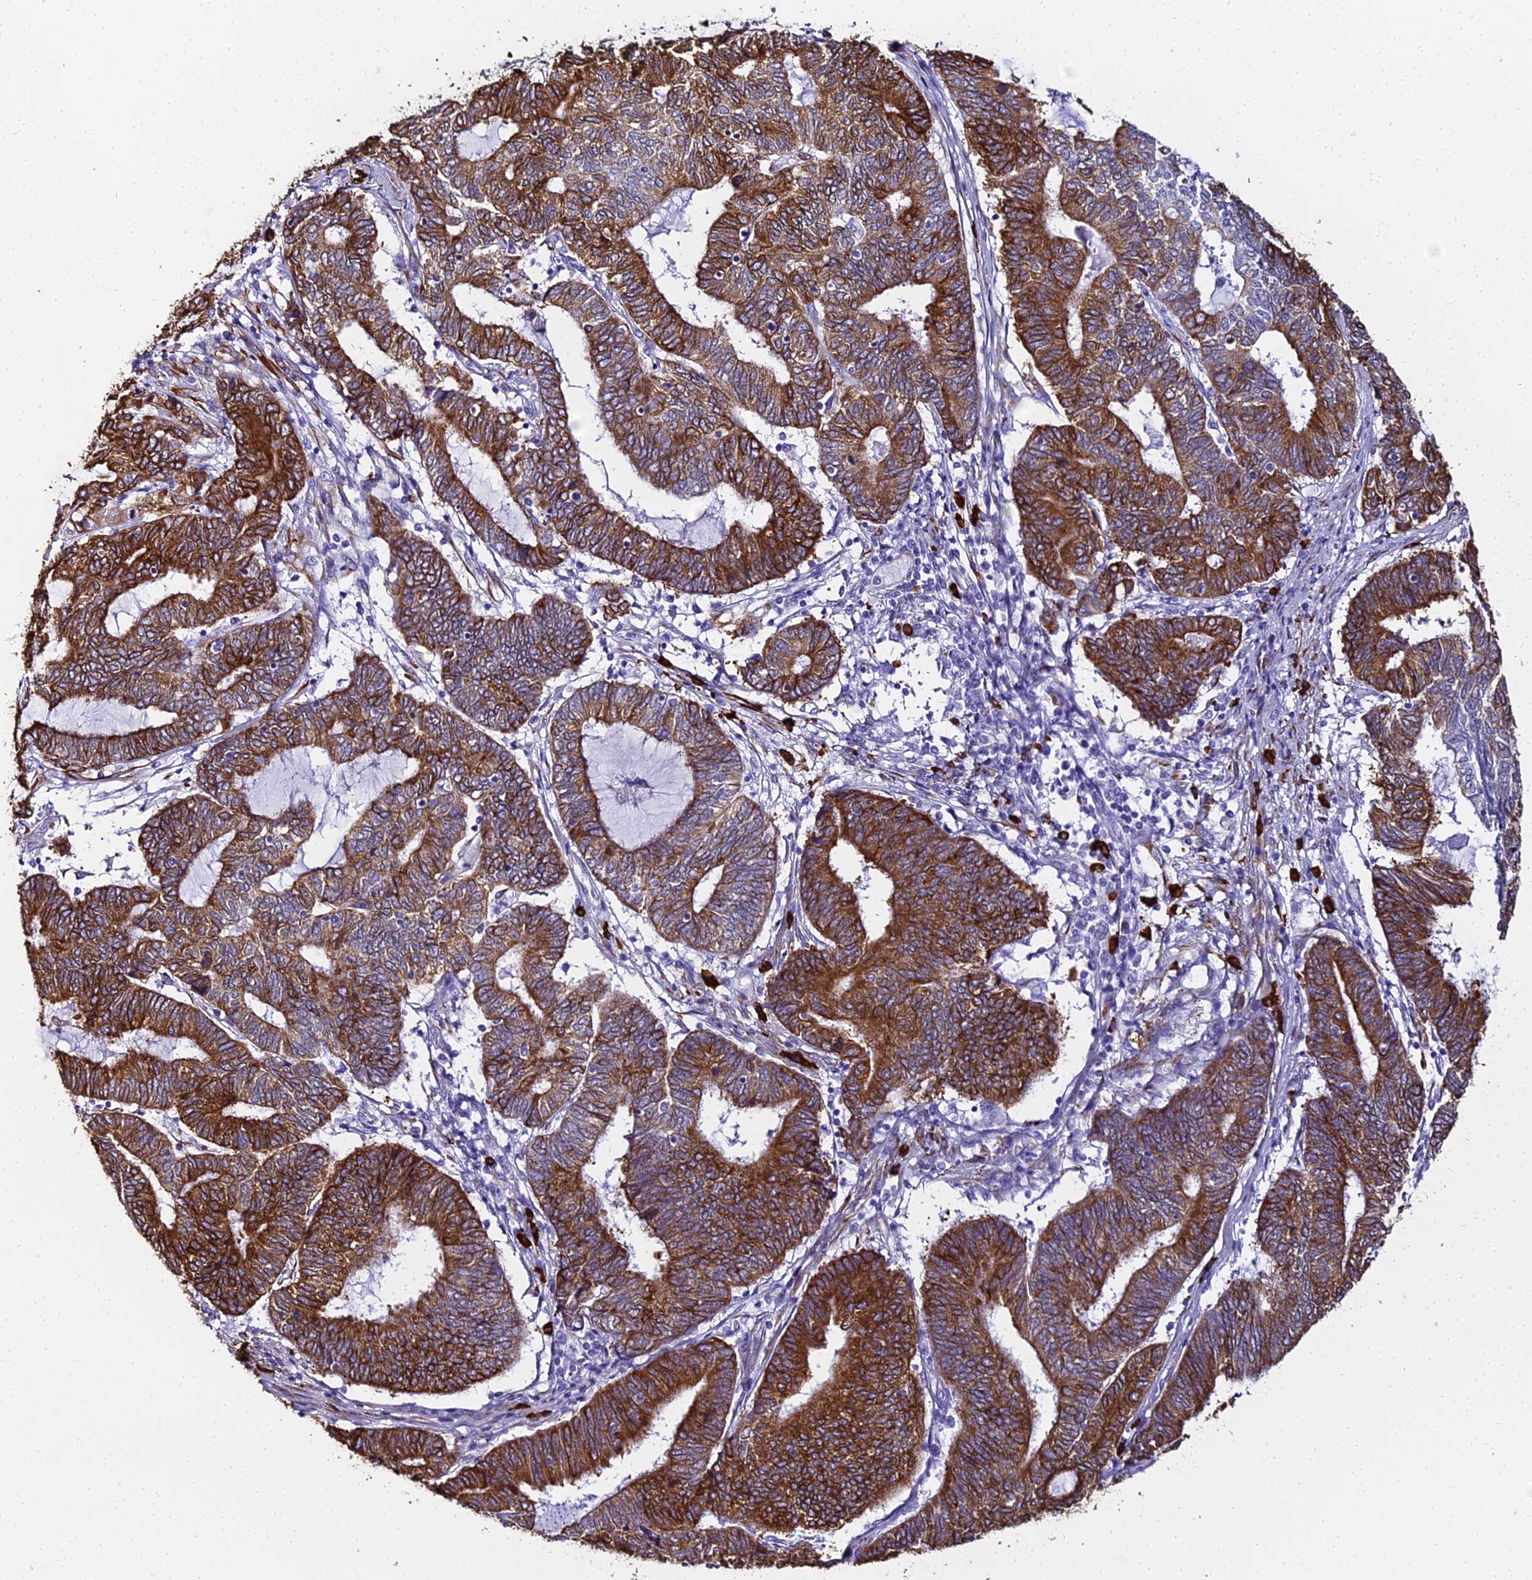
{"staining": {"intensity": "strong", "quantity": ">75%", "location": "cytoplasmic/membranous"}, "tissue": "endometrial cancer", "cell_type": "Tumor cells", "image_type": "cancer", "snomed": [{"axis": "morphology", "description": "Adenocarcinoma, NOS"}, {"axis": "topography", "description": "Uterus"}, {"axis": "topography", "description": "Endometrium"}], "caption": "Tumor cells reveal high levels of strong cytoplasmic/membranous positivity in approximately >75% of cells in human endometrial cancer (adenocarcinoma).", "gene": "TXNDC5", "patient": {"sex": "female", "age": 70}}